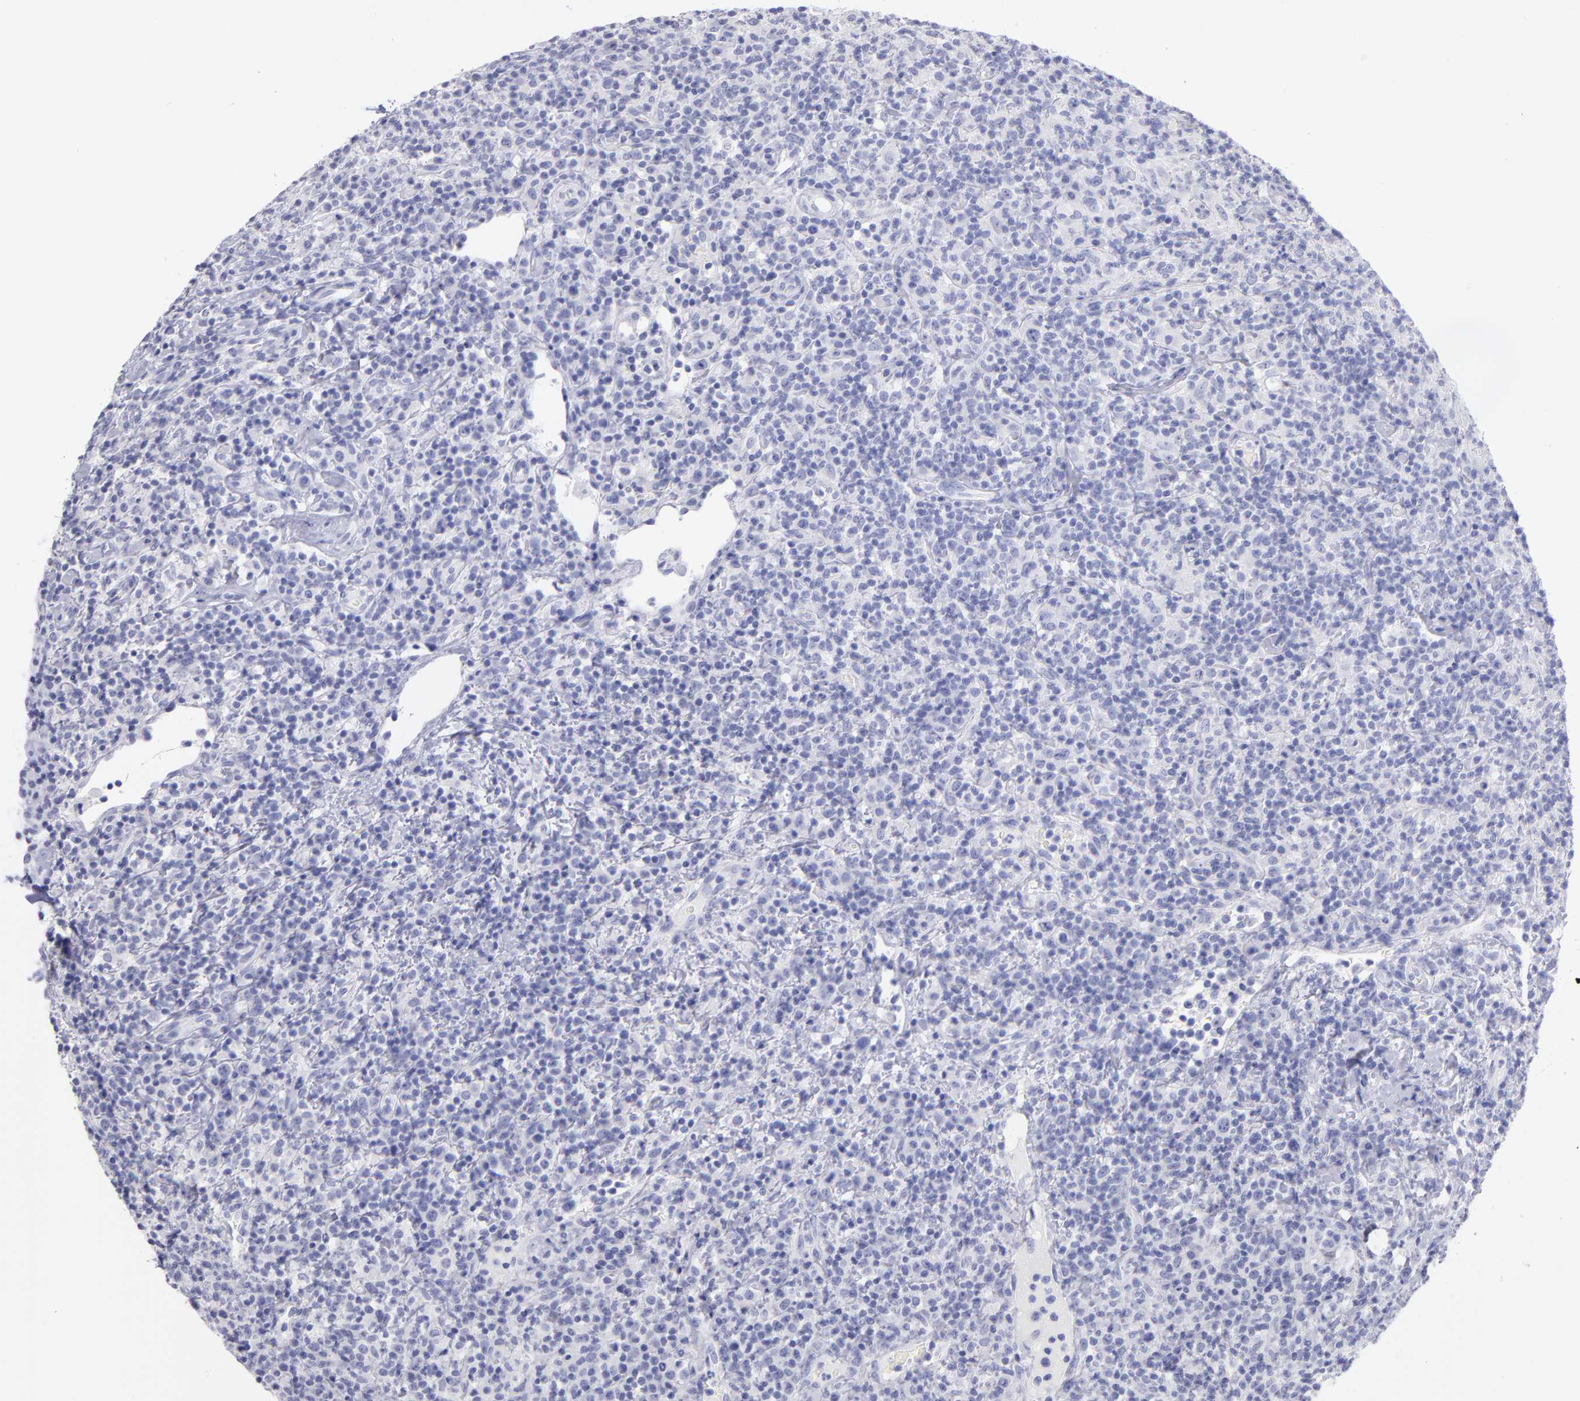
{"staining": {"intensity": "negative", "quantity": "none", "location": "none"}, "tissue": "lymphoma", "cell_type": "Tumor cells", "image_type": "cancer", "snomed": [{"axis": "morphology", "description": "Hodgkin's disease, NOS"}, {"axis": "topography", "description": "Lymph node"}], "caption": "IHC of lymphoma demonstrates no positivity in tumor cells.", "gene": "SCGN", "patient": {"sex": "male", "age": 65}}